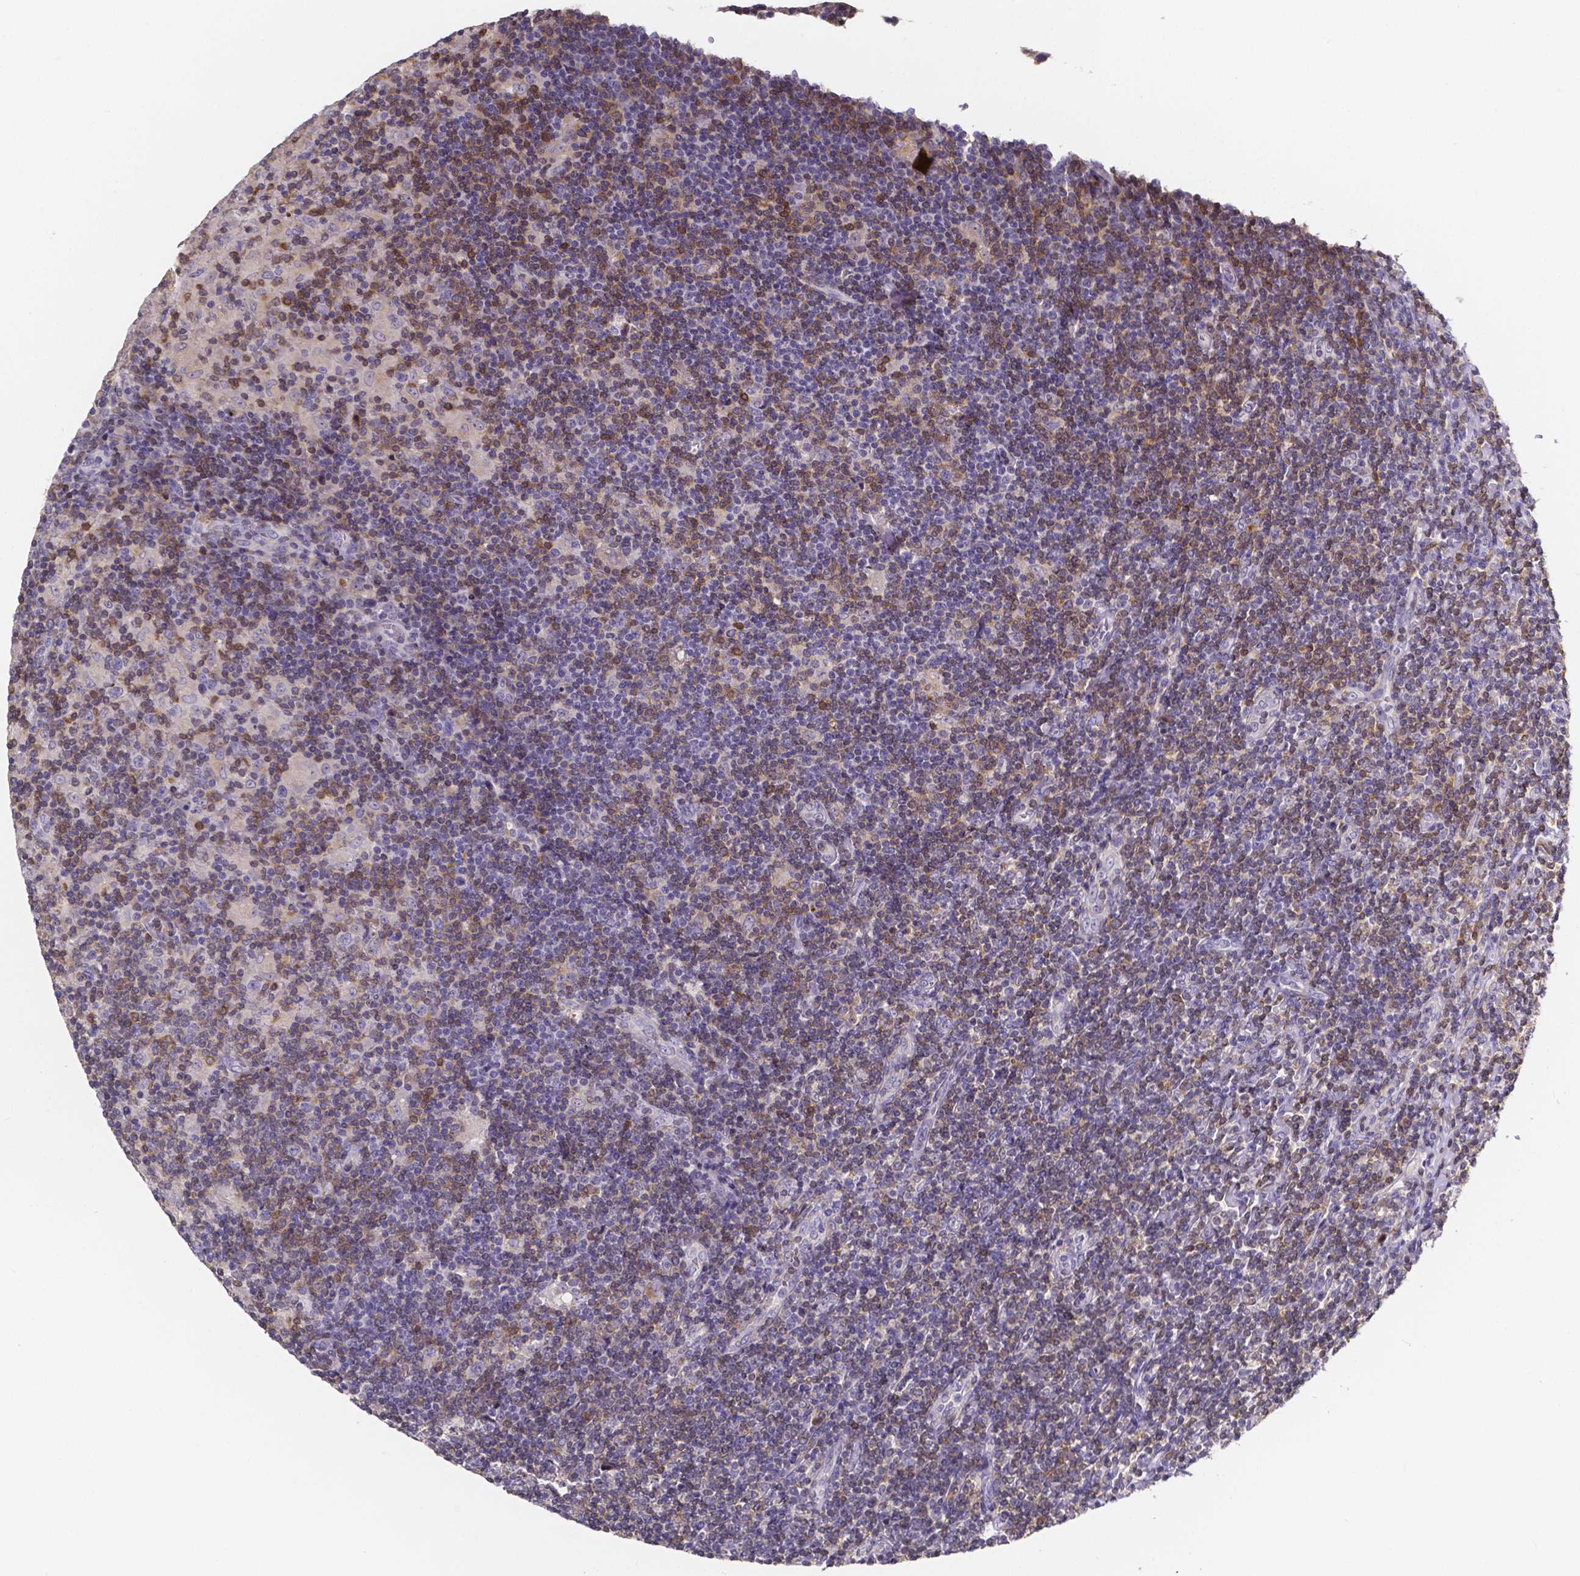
{"staining": {"intensity": "negative", "quantity": "none", "location": "none"}, "tissue": "lymphoma", "cell_type": "Tumor cells", "image_type": "cancer", "snomed": [{"axis": "morphology", "description": "Hodgkin's disease, NOS"}, {"axis": "topography", "description": "Lymph node"}], "caption": "This image is of Hodgkin's disease stained with immunohistochemistry to label a protein in brown with the nuclei are counter-stained blue. There is no expression in tumor cells.", "gene": "THEMIS", "patient": {"sex": "male", "age": 40}}